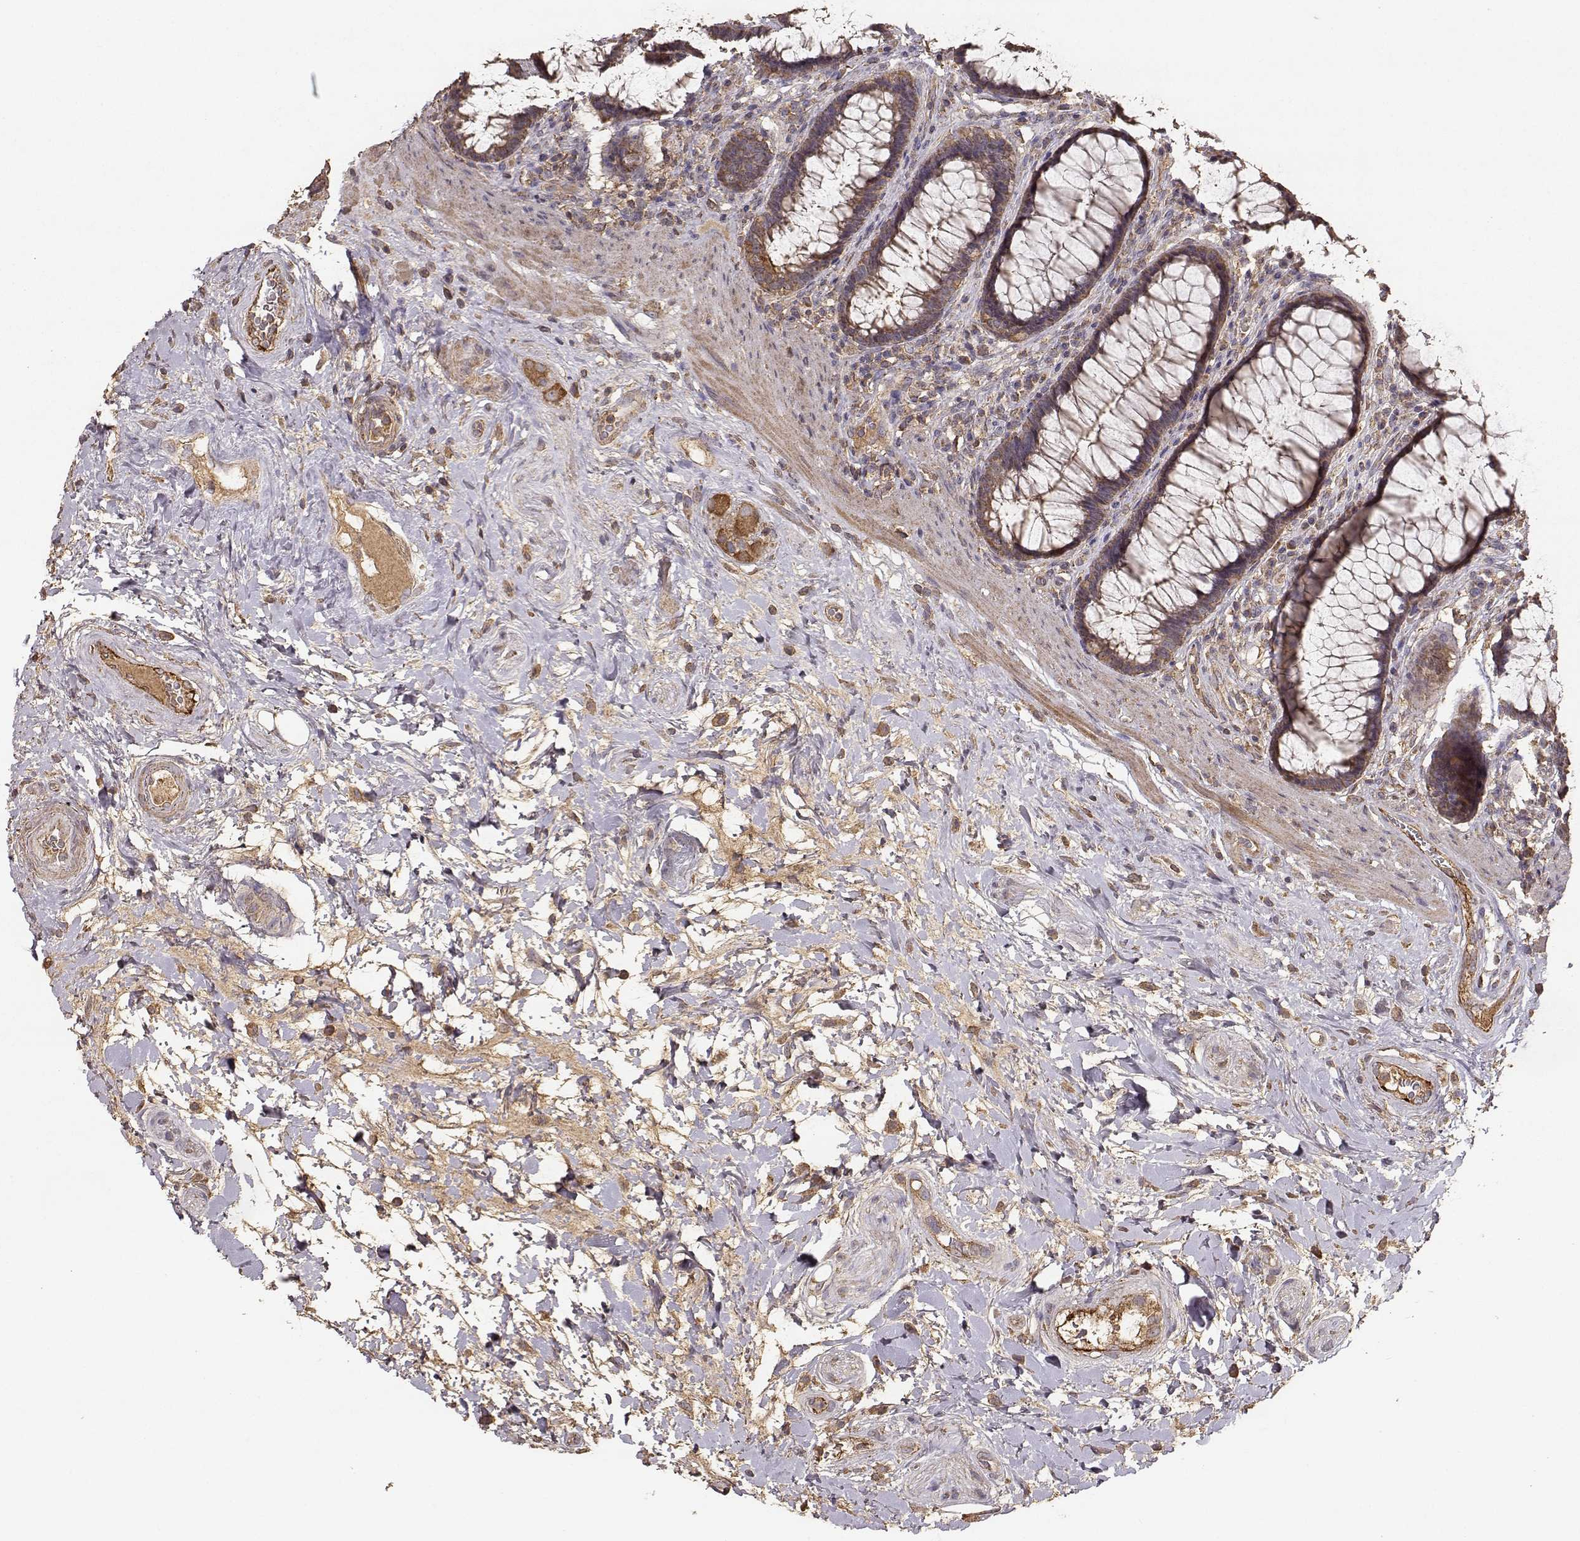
{"staining": {"intensity": "moderate", "quantity": ">75%", "location": "cytoplasmic/membranous"}, "tissue": "rectum", "cell_type": "Glandular cells", "image_type": "normal", "snomed": [{"axis": "morphology", "description": "Normal tissue, NOS"}, {"axis": "topography", "description": "Rectum"}], "caption": "Protein expression analysis of normal rectum demonstrates moderate cytoplasmic/membranous expression in about >75% of glandular cells.", "gene": "TARS3", "patient": {"sex": "male", "age": 72}}